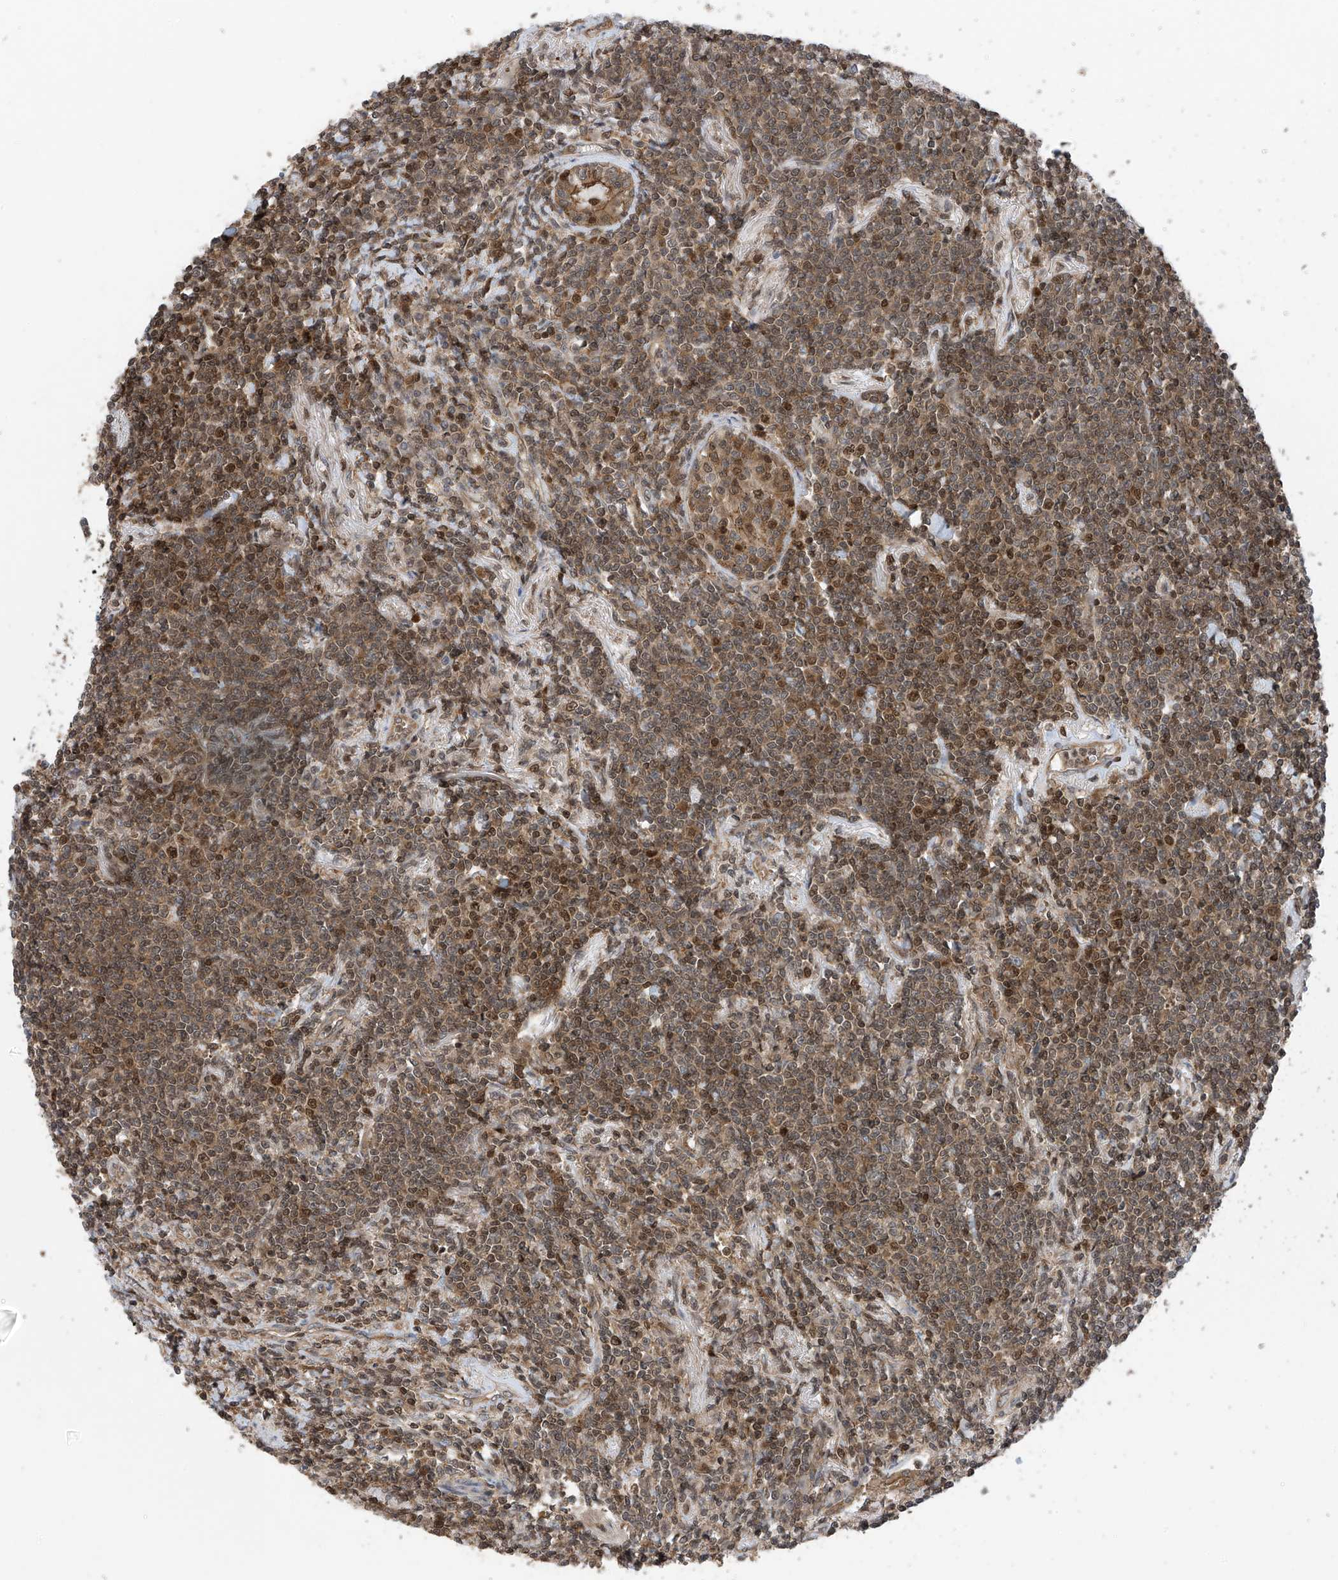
{"staining": {"intensity": "moderate", "quantity": "25%-75%", "location": "nuclear"}, "tissue": "lymphoma", "cell_type": "Tumor cells", "image_type": "cancer", "snomed": [{"axis": "morphology", "description": "Malignant lymphoma, non-Hodgkin's type, Low grade"}, {"axis": "topography", "description": "Lung"}], "caption": "Low-grade malignant lymphoma, non-Hodgkin's type stained with a protein marker displays moderate staining in tumor cells.", "gene": "DNAJC9", "patient": {"sex": "female", "age": 71}}